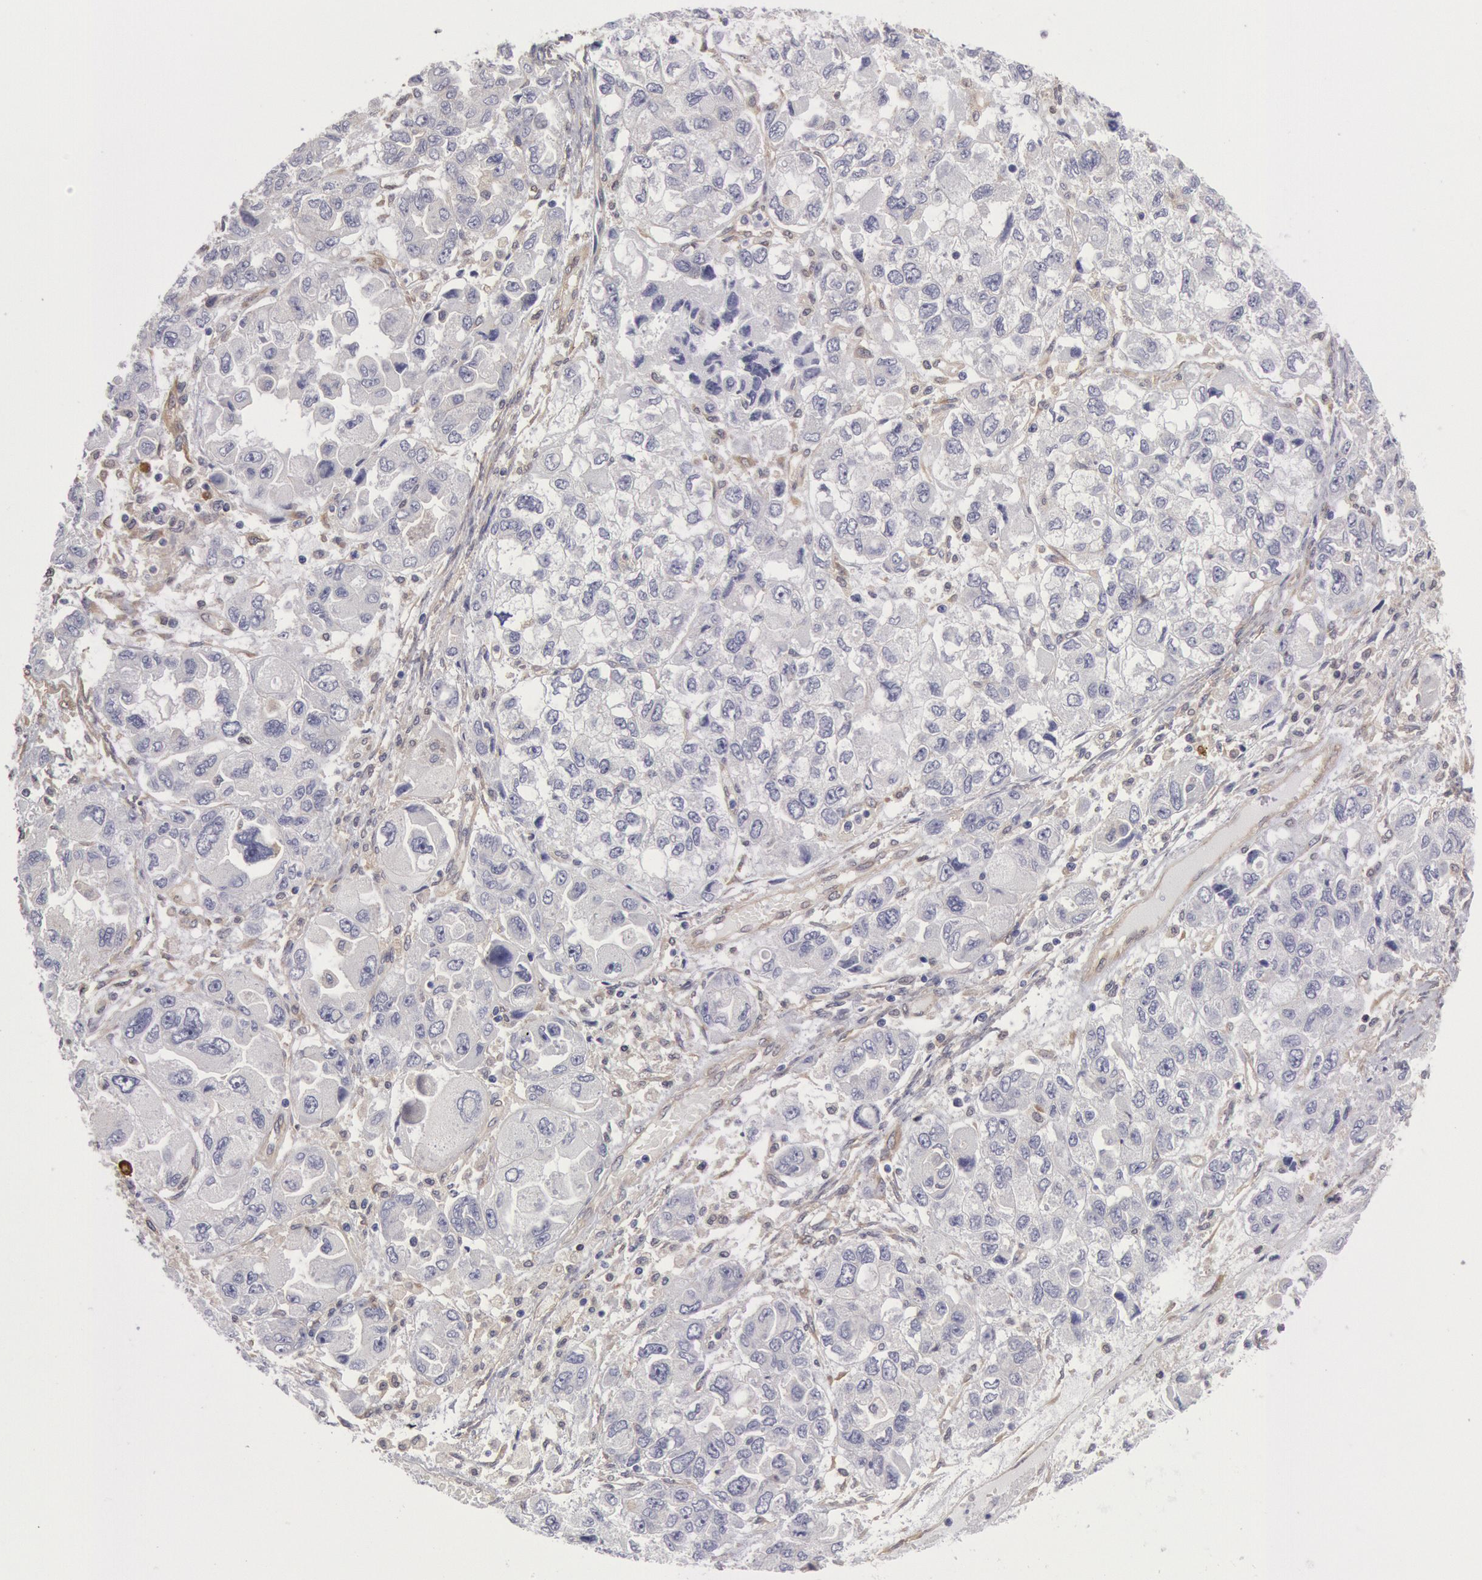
{"staining": {"intensity": "negative", "quantity": "none", "location": "none"}, "tissue": "ovarian cancer", "cell_type": "Tumor cells", "image_type": "cancer", "snomed": [{"axis": "morphology", "description": "Cystadenocarcinoma, serous, NOS"}, {"axis": "topography", "description": "Ovary"}], "caption": "Ovarian cancer (serous cystadenocarcinoma) stained for a protein using IHC demonstrates no staining tumor cells.", "gene": "CCDC50", "patient": {"sex": "female", "age": 84}}